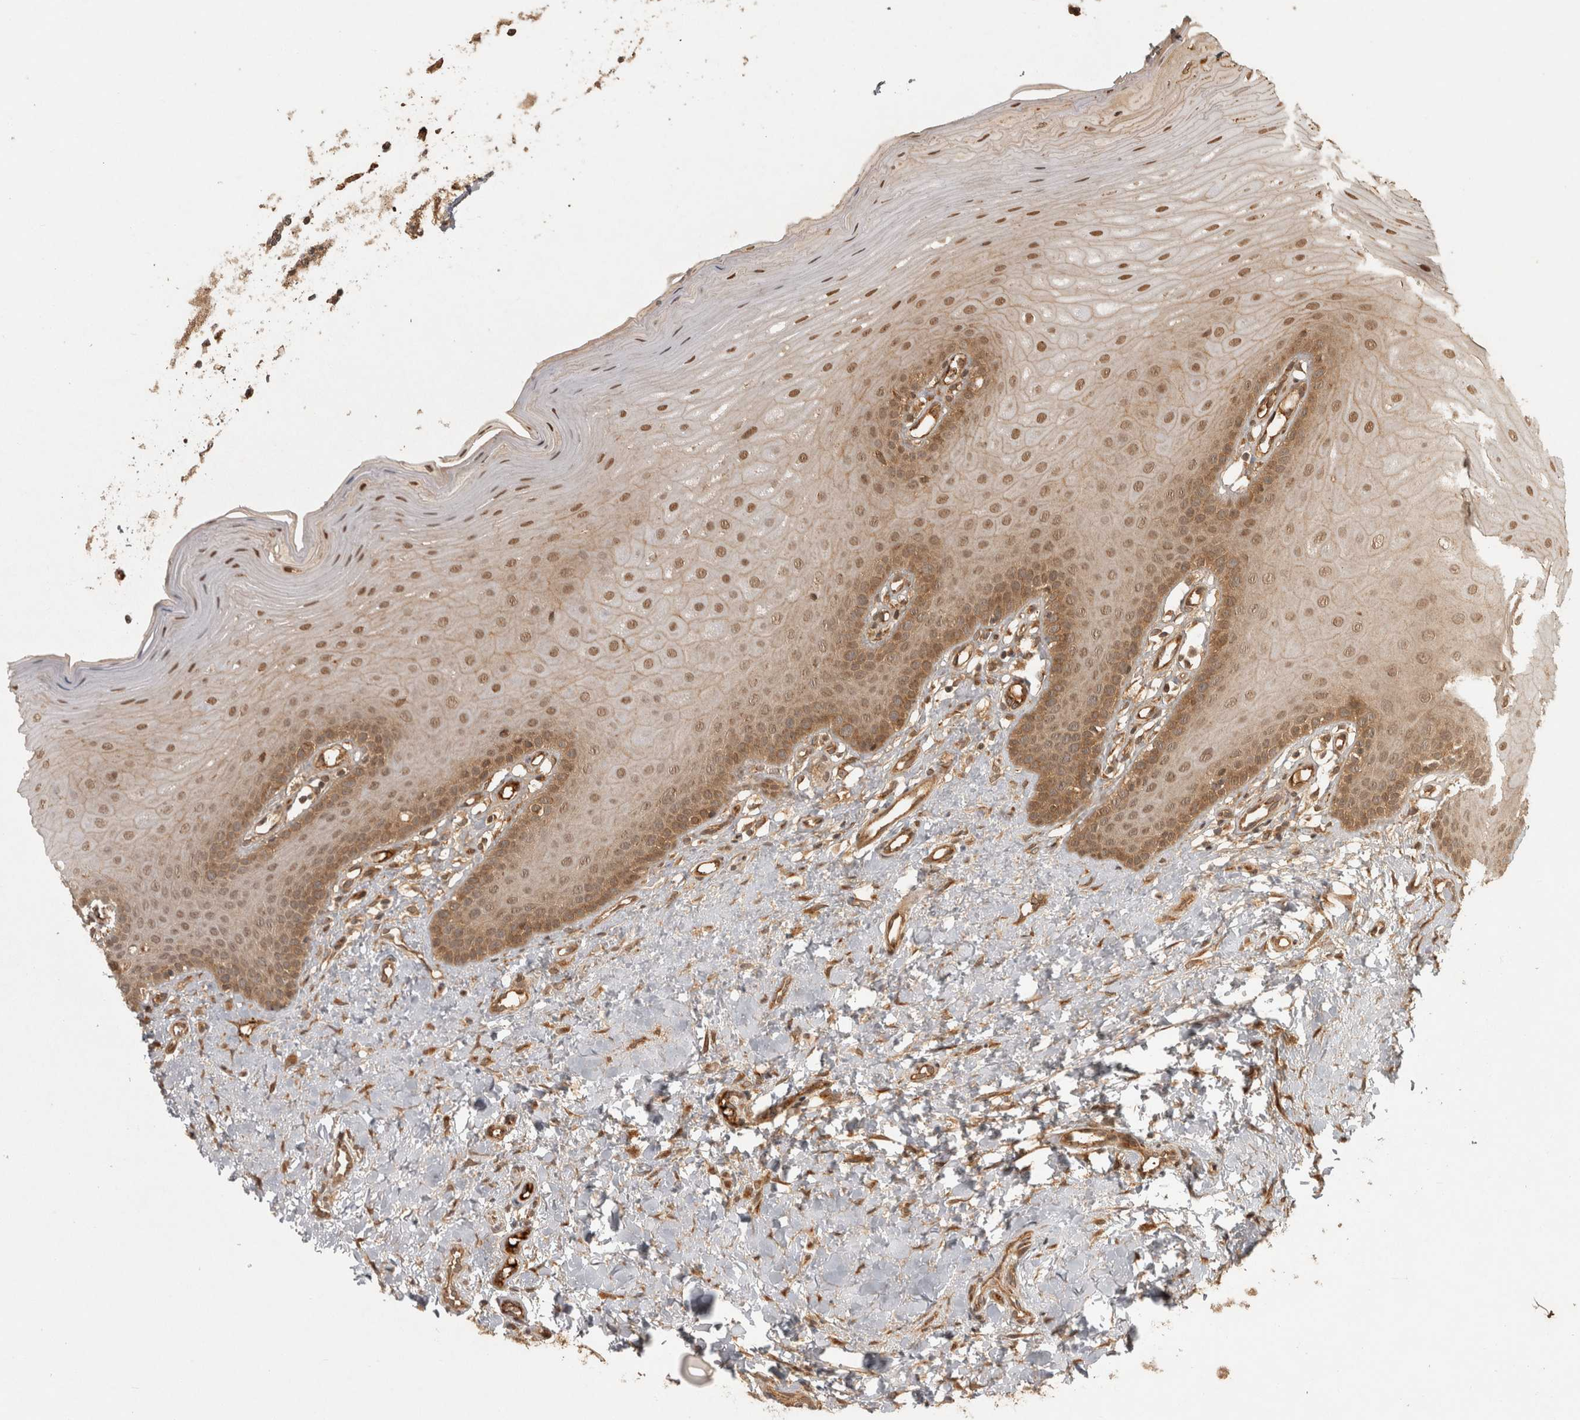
{"staining": {"intensity": "moderate", "quantity": "25%-75%", "location": "cytoplasmic/membranous,nuclear"}, "tissue": "oral mucosa", "cell_type": "Squamous epithelial cells", "image_type": "normal", "snomed": [{"axis": "morphology", "description": "Normal tissue, NOS"}, {"axis": "topography", "description": "Oral tissue"}], "caption": "Squamous epithelial cells display medium levels of moderate cytoplasmic/membranous,nuclear positivity in approximately 25%-75% of cells in normal oral mucosa.", "gene": "CAMSAP2", "patient": {"sex": "female", "age": 39}}